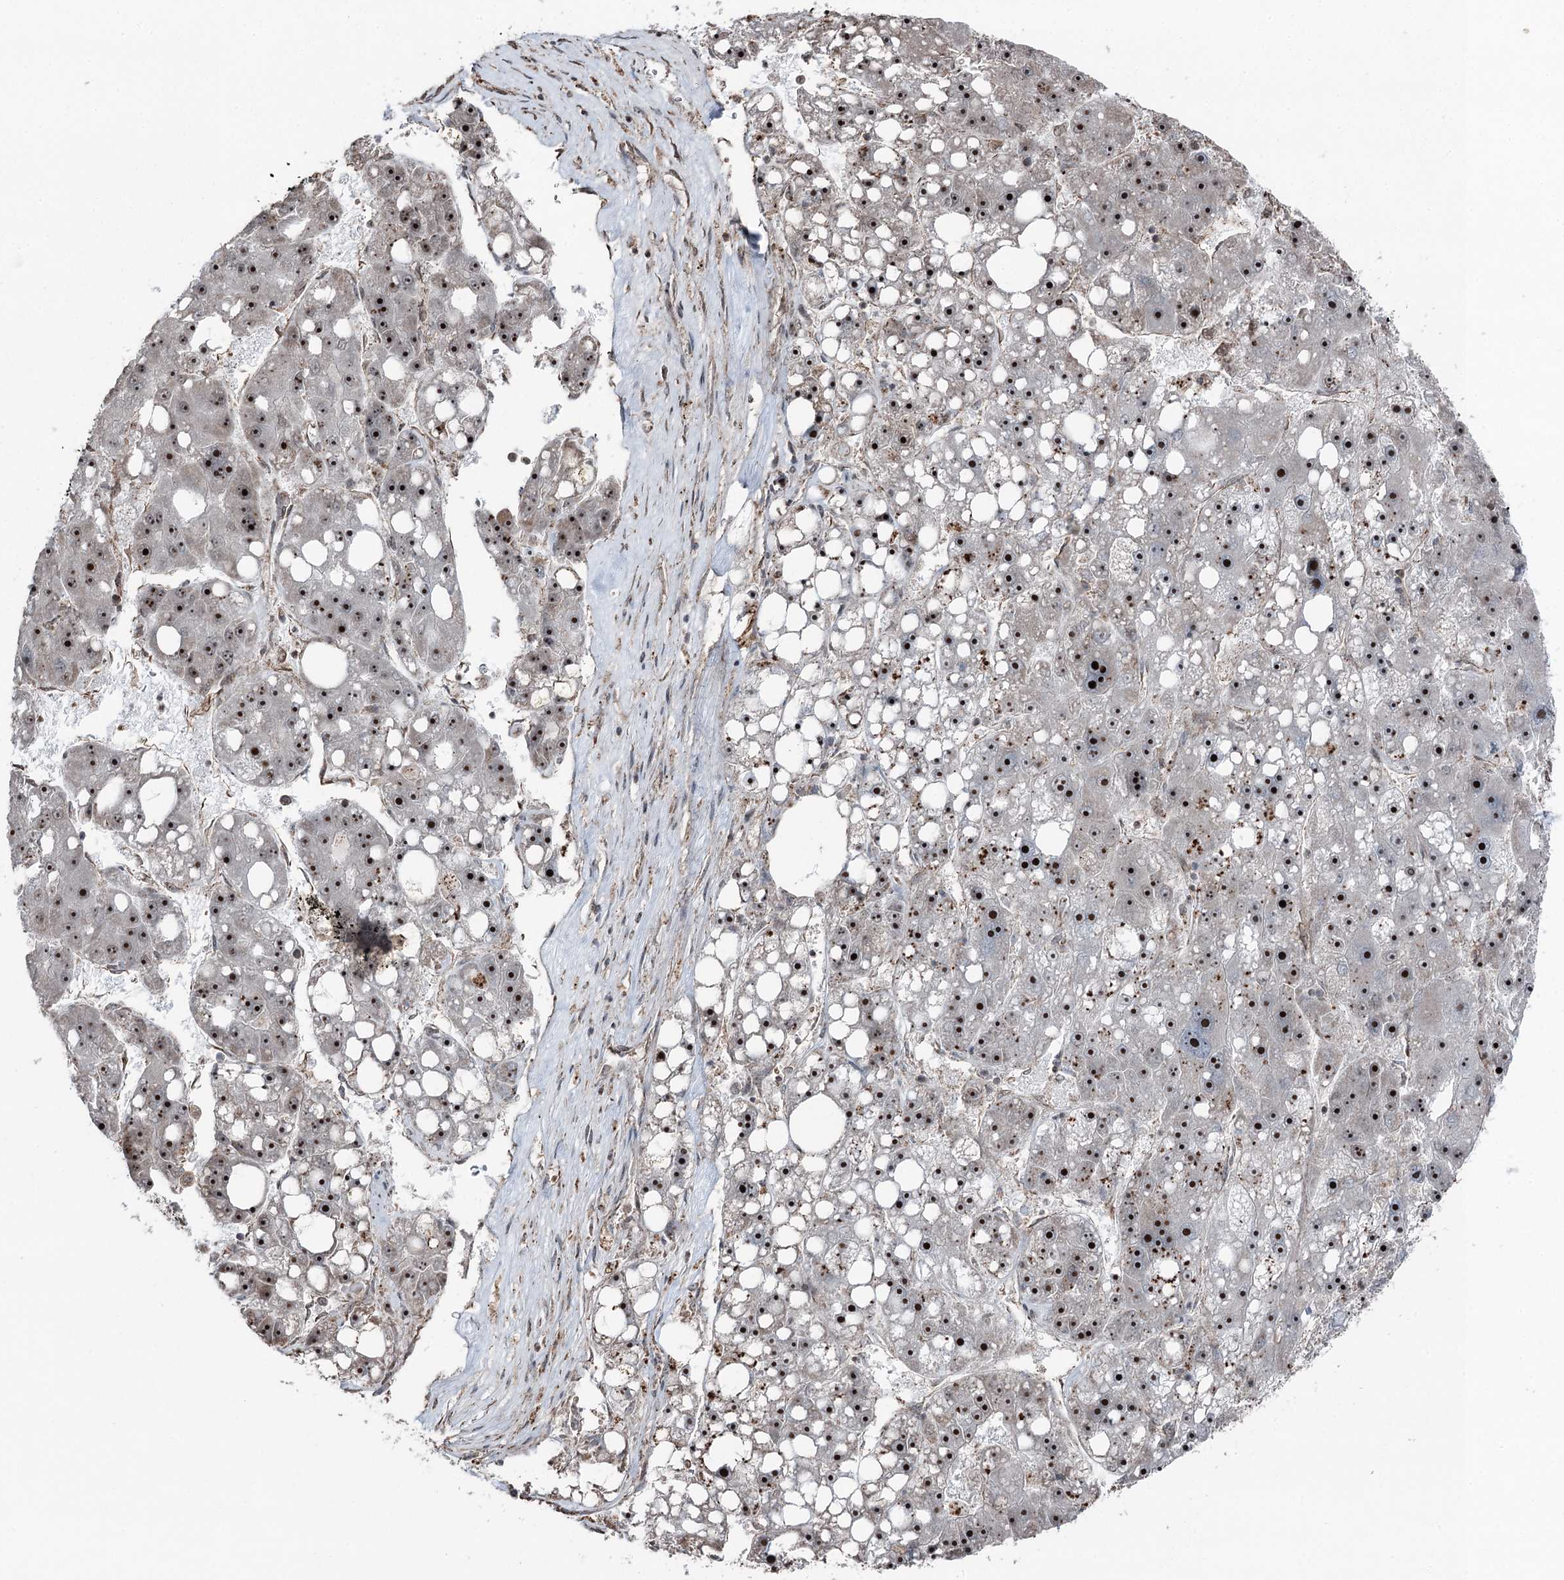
{"staining": {"intensity": "strong", "quantity": ">75%", "location": "nuclear"}, "tissue": "liver cancer", "cell_type": "Tumor cells", "image_type": "cancer", "snomed": [{"axis": "morphology", "description": "Carcinoma, Hepatocellular, NOS"}, {"axis": "topography", "description": "Liver"}], "caption": "Protein staining displays strong nuclear positivity in approximately >75% of tumor cells in liver cancer. (DAB (3,3'-diaminobenzidine) = brown stain, brightfield microscopy at high magnification).", "gene": "STEEP1", "patient": {"sex": "female", "age": 61}}